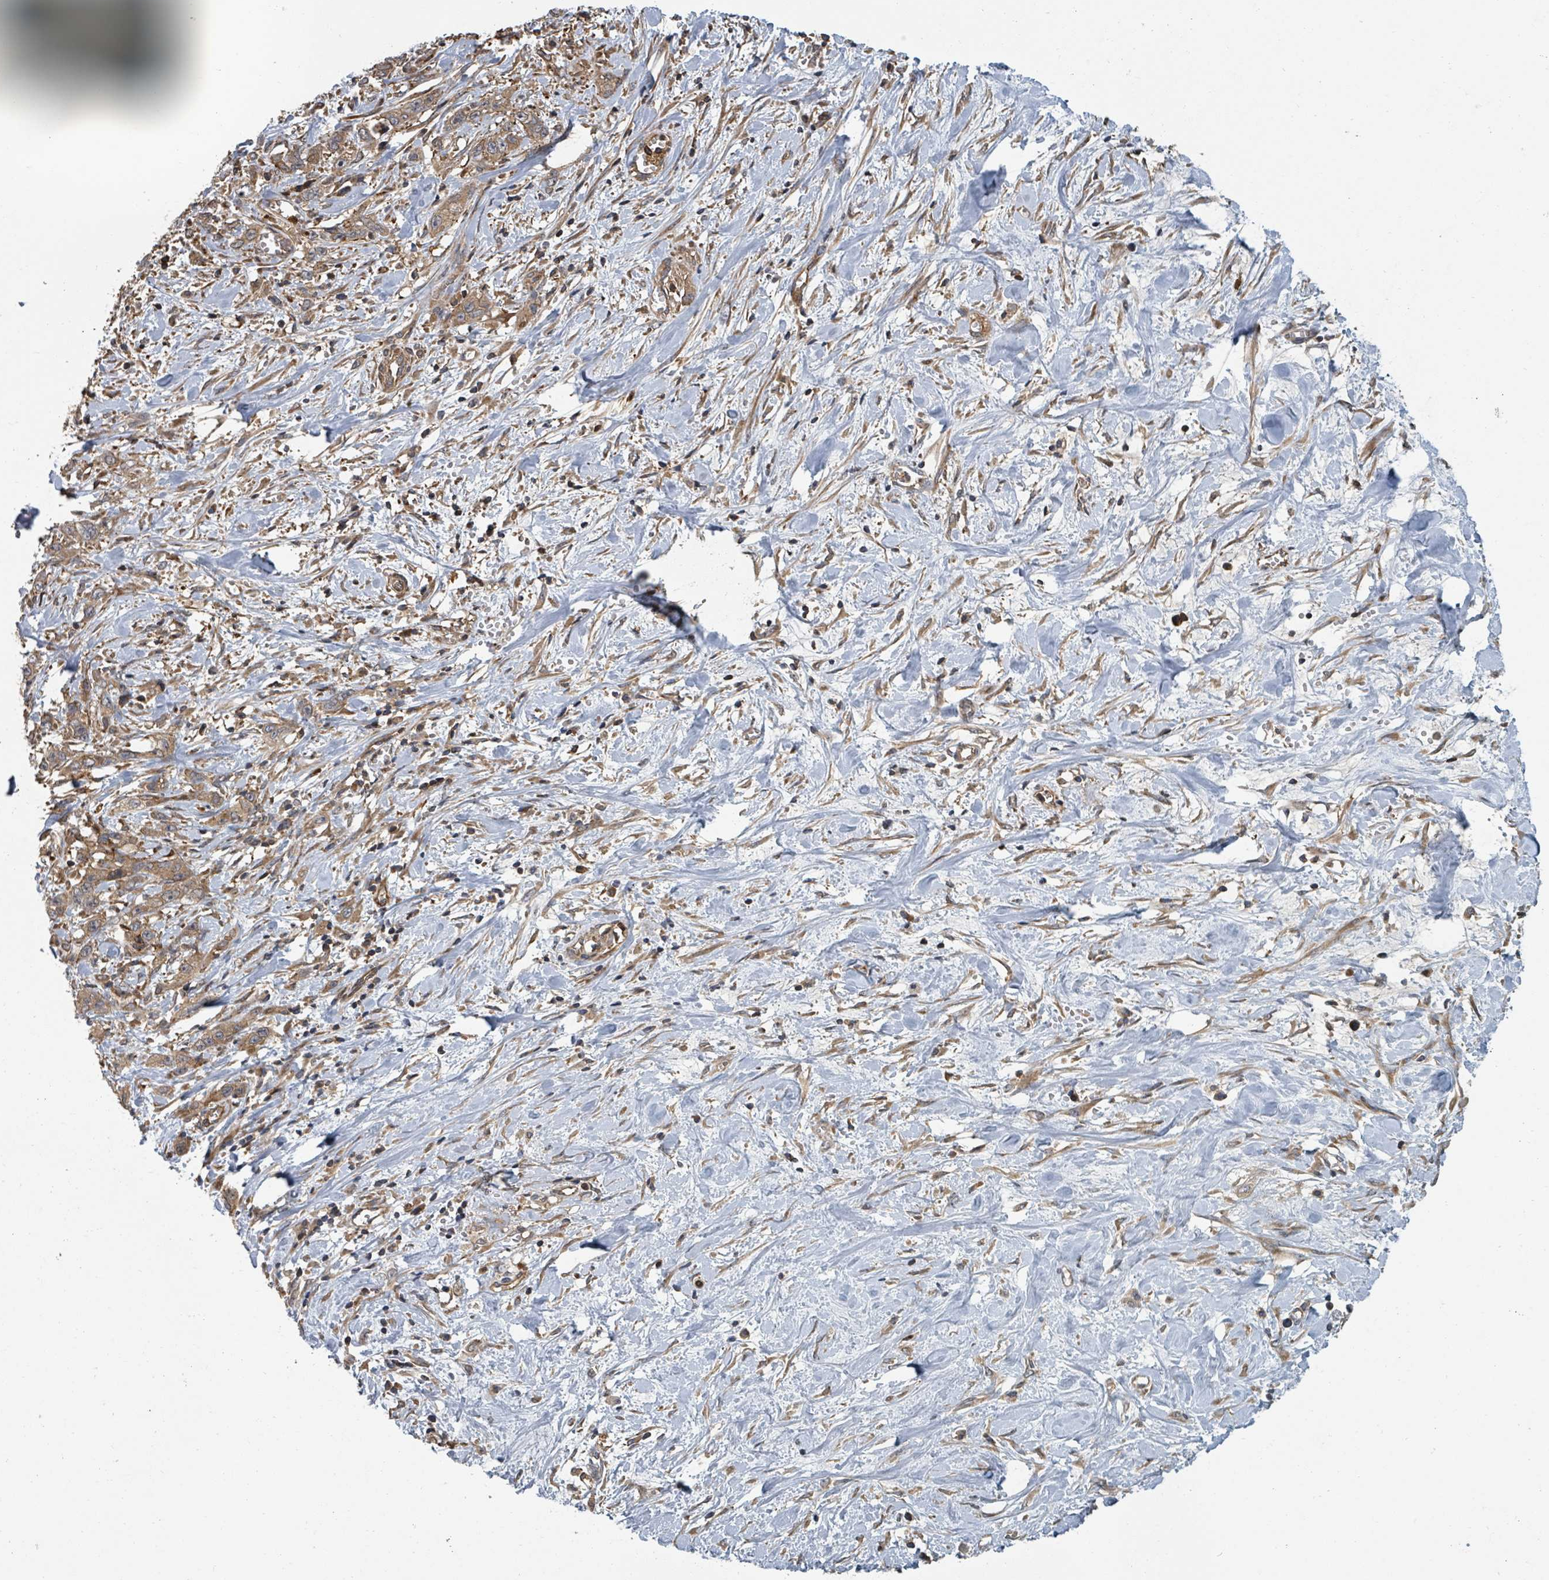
{"staining": {"intensity": "moderate", "quantity": ">75%", "location": "cytoplasmic/membranous"}, "tissue": "stomach cancer", "cell_type": "Tumor cells", "image_type": "cancer", "snomed": [{"axis": "morphology", "description": "Adenocarcinoma, NOS"}, {"axis": "topography", "description": "Stomach, upper"}], "caption": "Stomach adenocarcinoma stained for a protein demonstrates moderate cytoplasmic/membranous positivity in tumor cells.", "gene": "DPM1", "patient": {"sex": "male", "age": 62}}